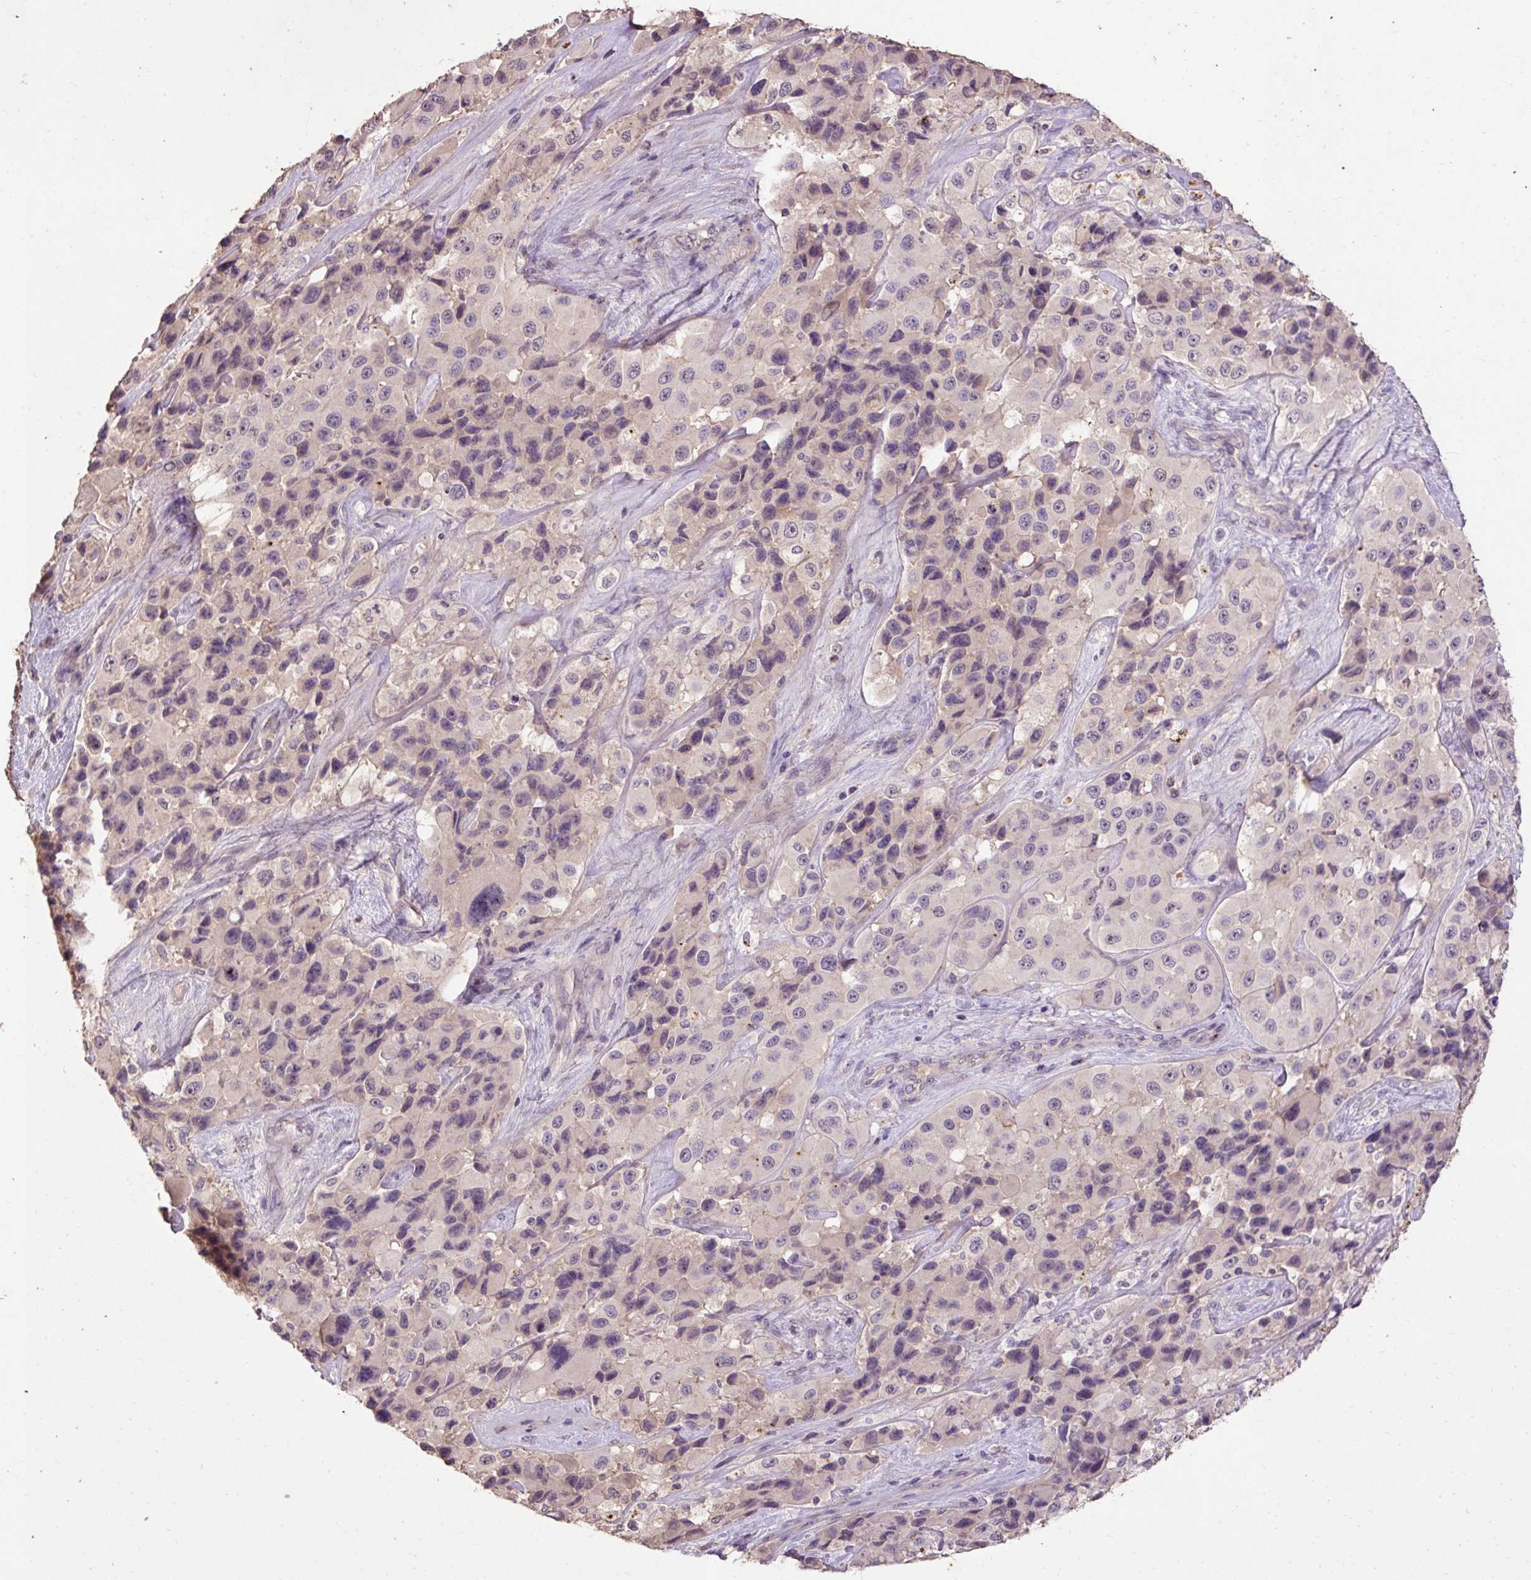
{"staining": {"intensity": "negative", "quantity": "none", "location": "none"}, "tissue": "melanoma", "cell_type": "Tumor cells", "image_type": "cancer", "snomed": [{"axis": "morphology", "description": "Malignant melanoma, Metastatic site"}, {"axis": "topography", "description": "Lymph node"}], "caption": "Immunohistochemical staining of malignant melanoma (metastatic site) displays no significant expression in tumor cells. (DAB (3,3'-diaminobenzidine) IHC, high magnification).", "gene": "LRTM2", "patient": {"sex": "female", "age": 65}}